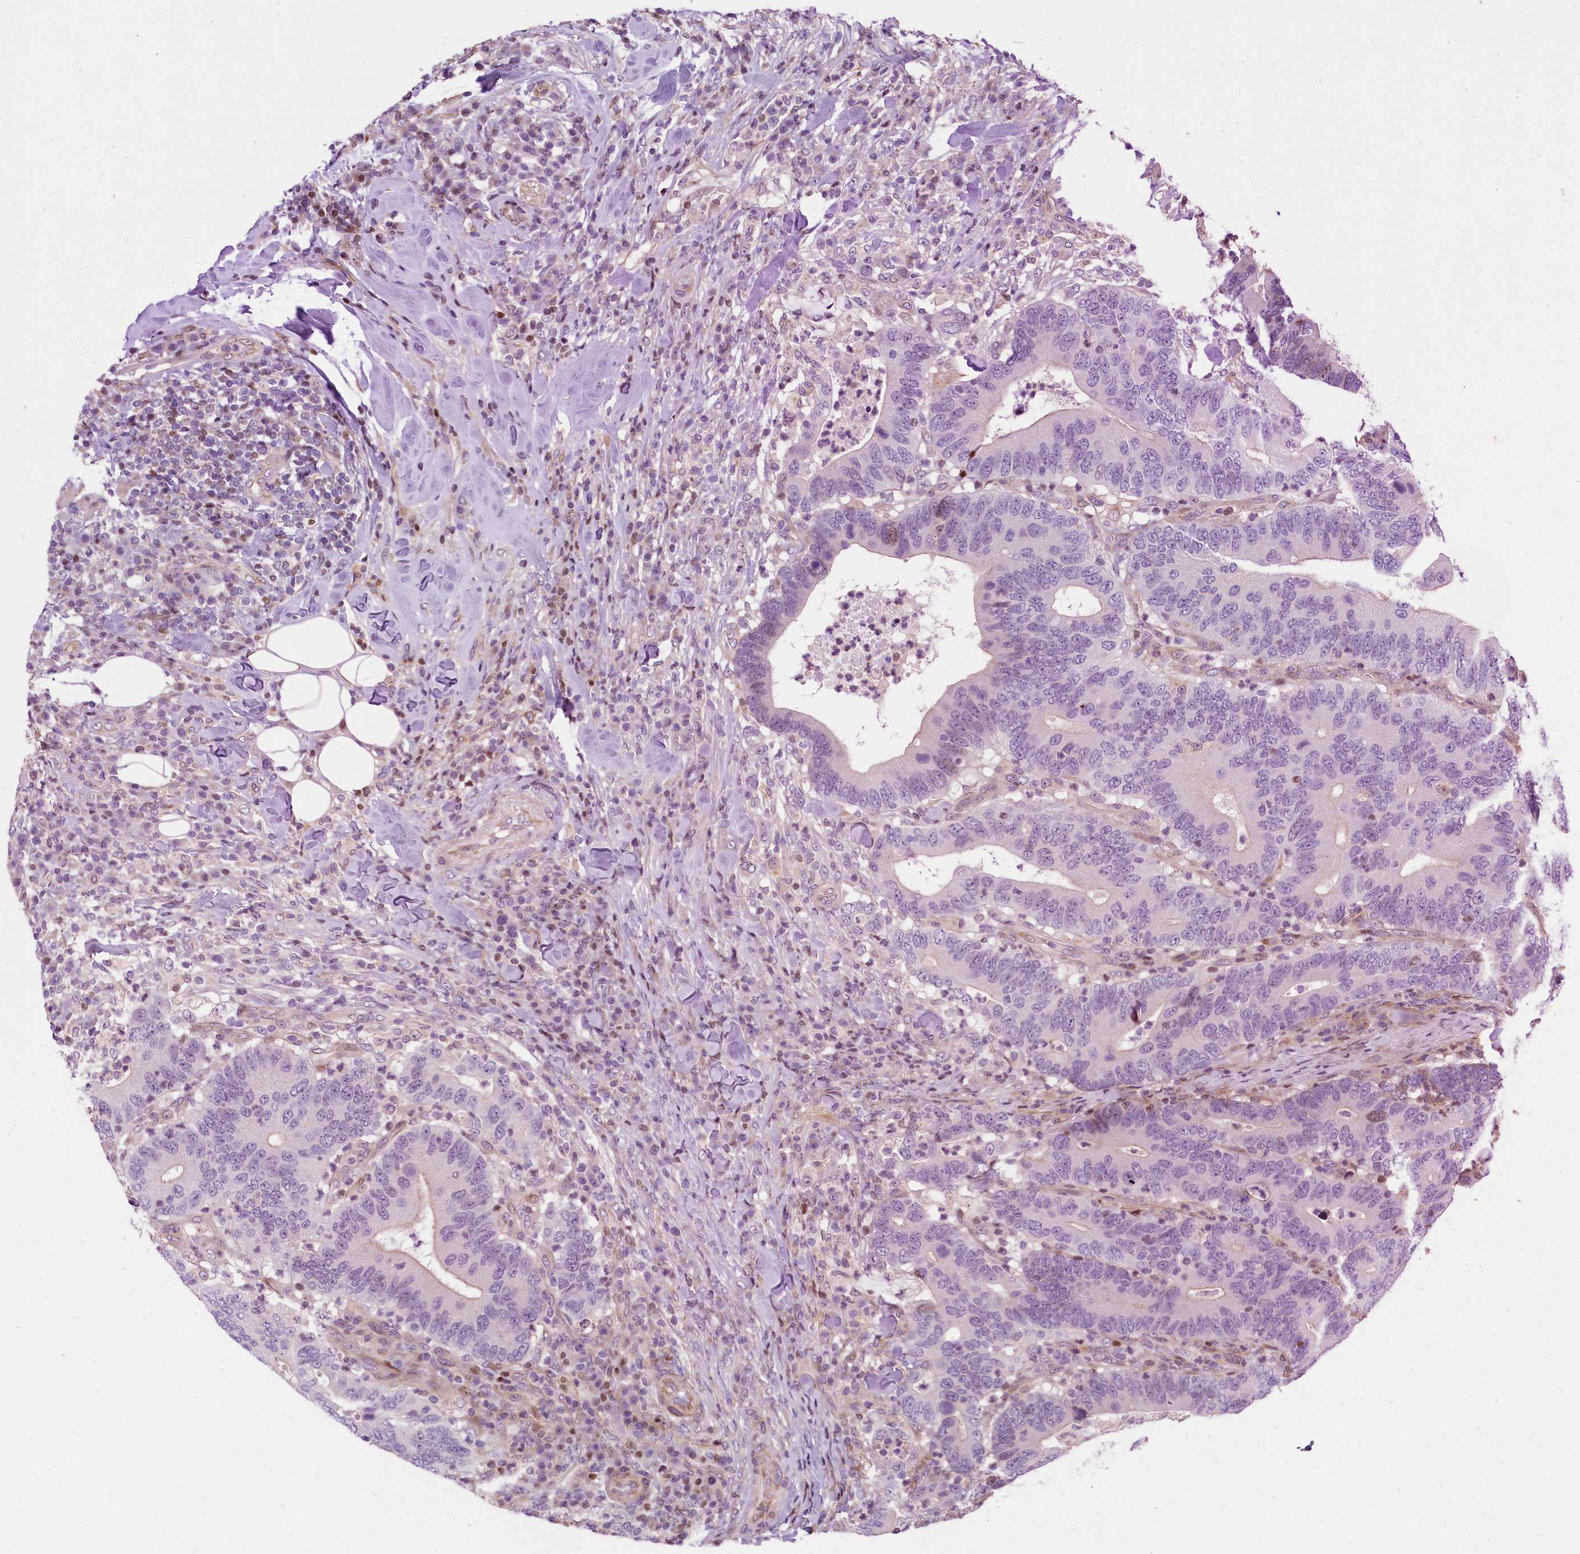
{"staining": {"intensity": "moderate", "quantity": "<25%", "location": "nuclear"}, "tissue": "colorectal cancer", "cell_type": "Tumor cells", "image_type": "cancer", "snomed": [{"axis": "morphology", "description": "Adenocarcinoma, NOS"}, {"axis": "topography", "description": "Colon"}], "caption": "High-magnification brightfield microscopy of adenocarcinoma (colorectal) stained with DAB (3,3'-diaminobenzidine) (brown) and counterstained with hematoxylin (blue). tumor cells exhibit moderate nuclear expression is present in approximately<25% of cells.", "gene": "TGDS", "patient": {"sex": "female", "age": 66}}